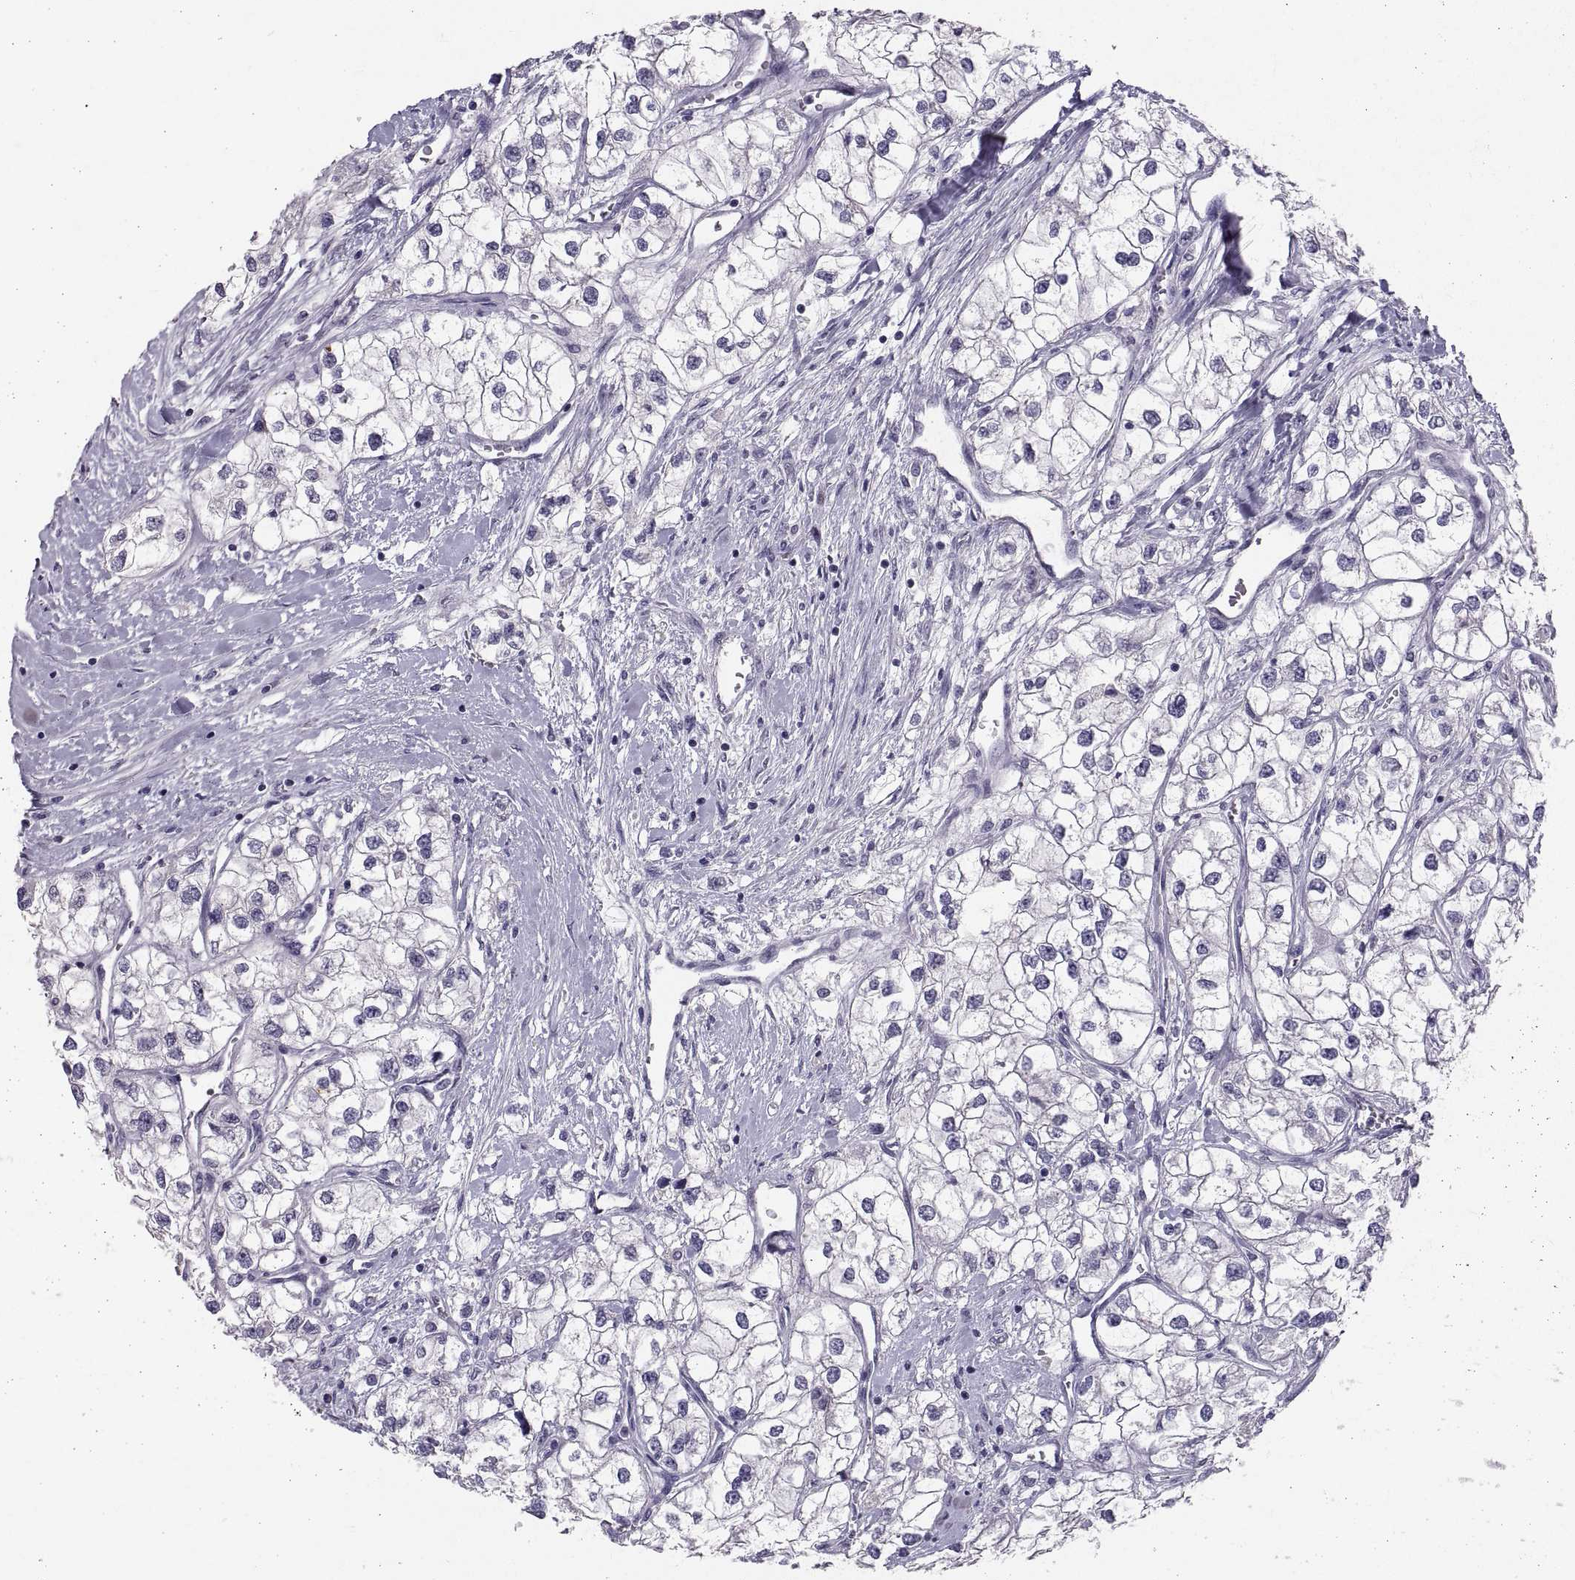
{"staining": {"intensity": "negative", "quantity": "none", "location": "none"}, "tissue": "renal cancer", "cell_type": "Tumor cells", "image_type": "cancer", "snomed": [{"axis": "morphology", "description": "Adenocarcinoma, NOS"}, {"axis": "topography", "description": "Kidney"}], "caption": "This is an immunohistochemistry micrograph of renal adenocarcinoma. There is no positivity in tumor cells.", "gene": "PTN", "patient": {"sex": "male", "age": 59}}